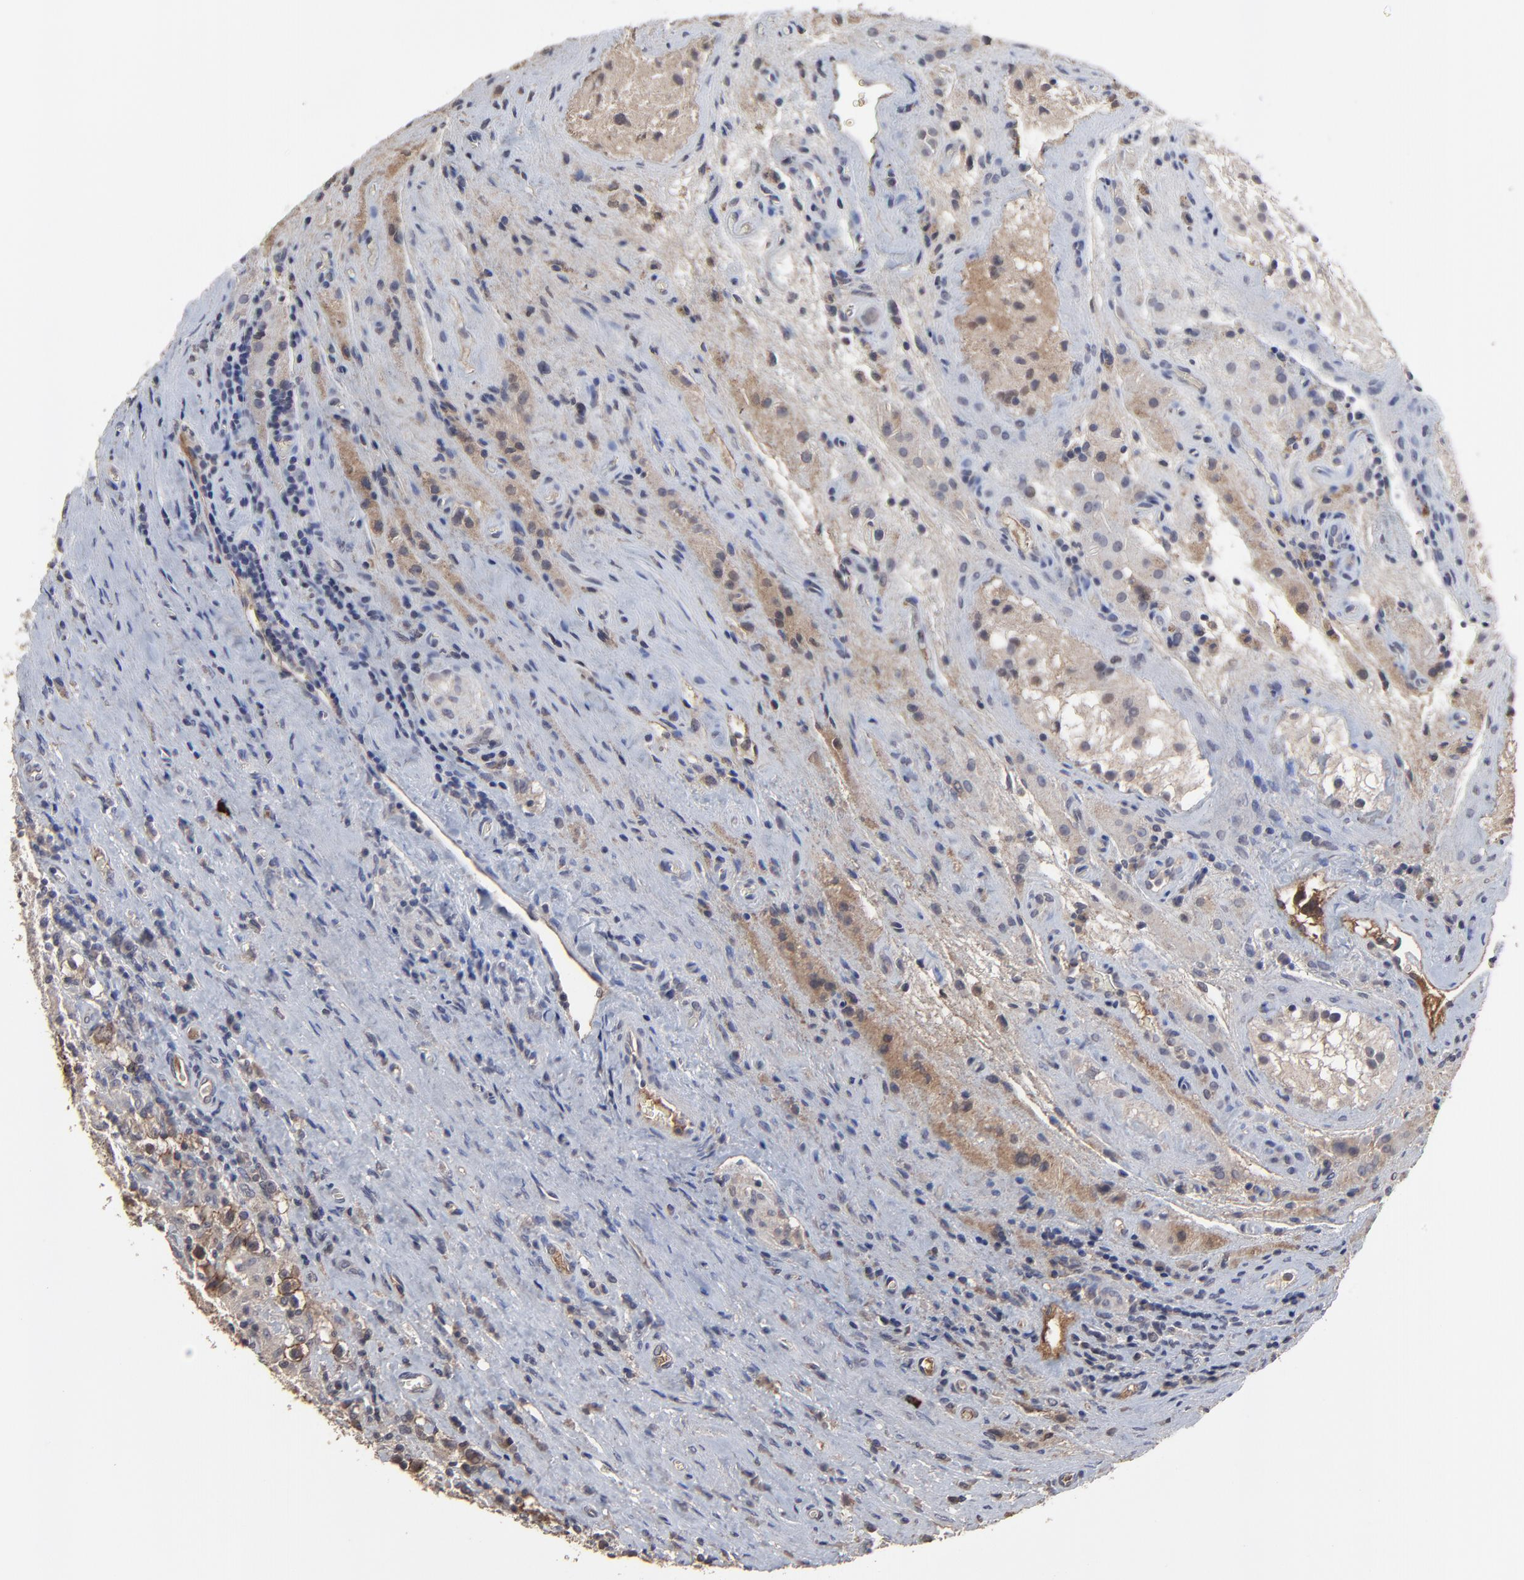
{"staining": {"intensity": "moderate", "quantity": "<25%", "location": "cytoplasmic/membranous"}, "tissue": "testis cancer", "cell_type": "Tumor cells", "image_type": "cancer", "snomed": [{"axis": "morphology", "description": "Seminoma, NOS"}, {"axis": "topography", "description": "Testis"}], "caption": "A brown stain labels moderate cytoplasmic/membranous expression of a protein in testis cancer (seminoma) tumor cells.", "gene": "VPREB3", "patient": {"sex": "male", "age": 43}}